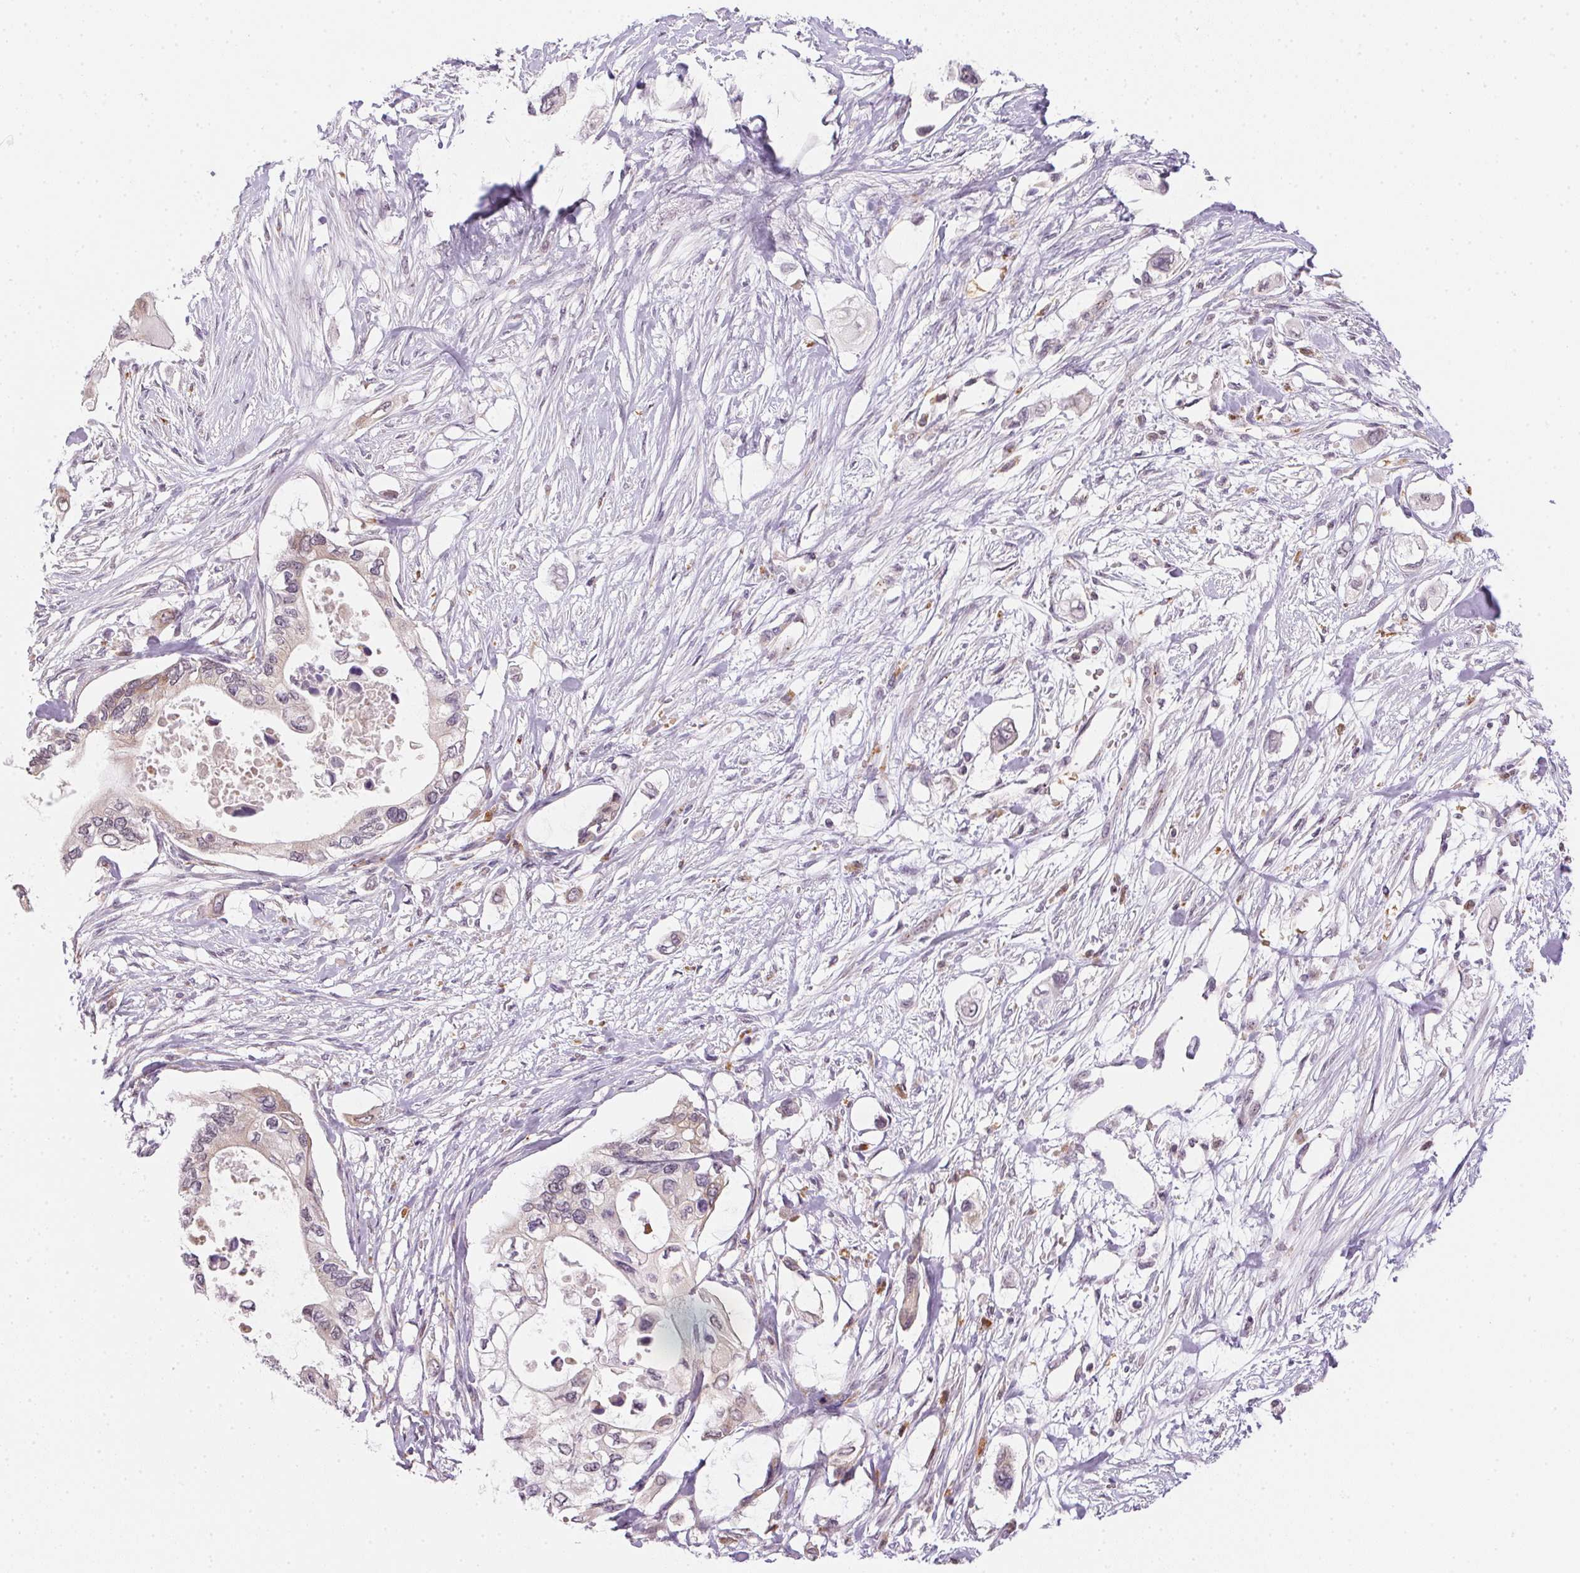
{"staining": {"intensity": "negative", "quantity": "none", "location": "none"}, "tissue": "pancreatic cancer", "cell_type": "Tumor cells", "image_type": "cancer", "snomed": [{"axis": "morphology", "description": "Adenocarcinoma, NOS"}, {"axis": "topography", "description": "Pancreas"}], "caption": "This photomicrograph is of pancreatic adenocarcinoma stained with IHC to label a protein in brown with the nuclei are counter-stained blue. There is no positivity in tumor cells.", "gene": "METTL13", "patient": {"sex": "female", "age": 63}}